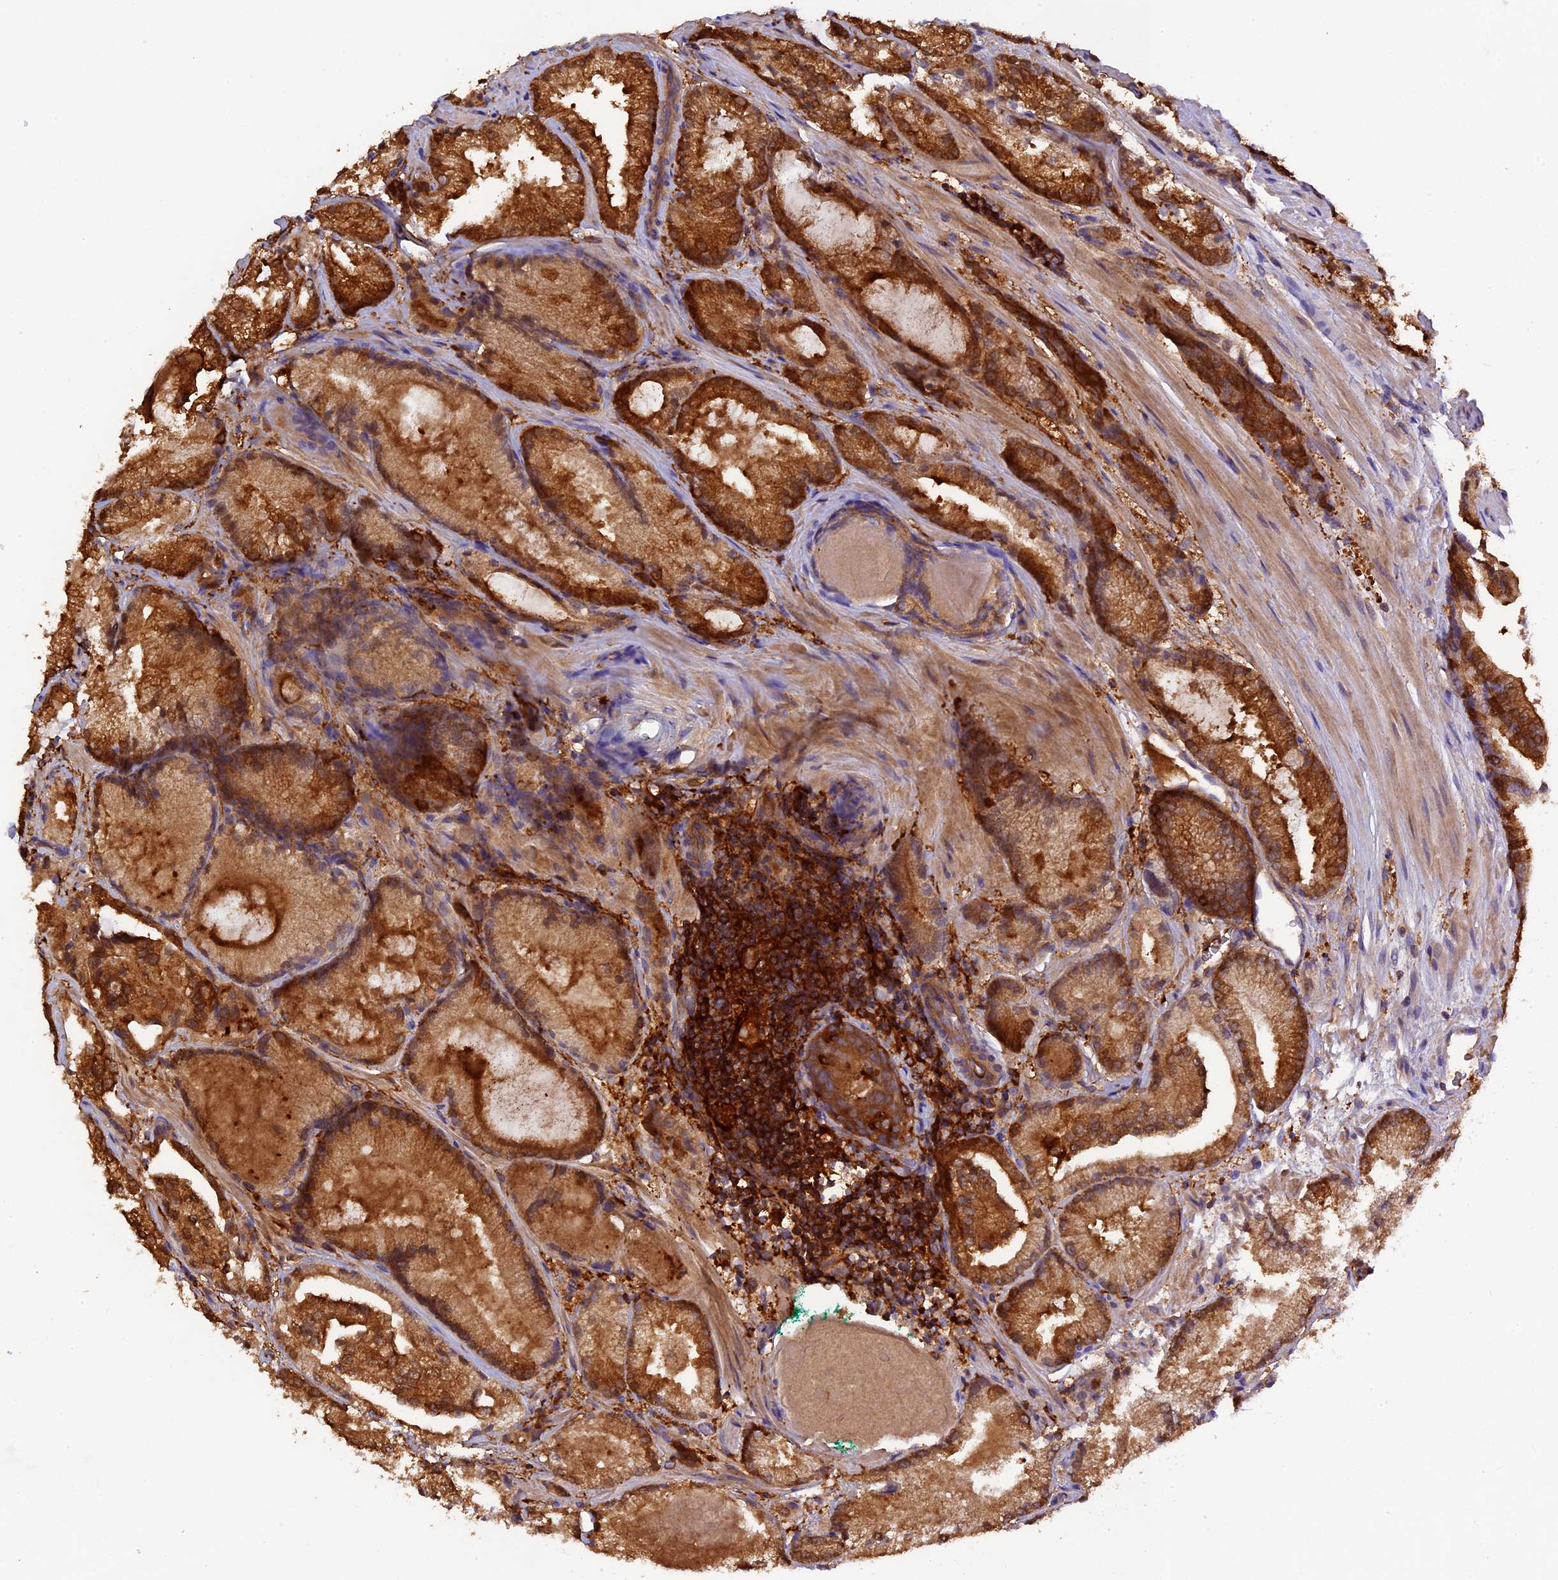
{"staining": {"intensity": "strong", "quantity": ">75%", "location": "cytoplasmic/membranous"}, "tissue": "prostate cancer", "cell_type": "Tumor cells", "image_type": "cancer", "snomed": [{"axis": "morphology", "description": "Adenocarcinoma, High grade"}, {"axis": "topography", "description": "Prostate"}], "caption": "IHC staining of prostate adenocarcinoma (high-grade), which shows high levels of strong cytoplasmic/membranous staining in approximately >75% of tumor cells indicating strong cytoplasmic/membranous protein staining. The staining was performed using DAB (brown) for protein detection and nuclei were counterstained in hematoxylin (blue).", "gene": "MYO9B", "patient": {"sex": "male", "age": 73}}